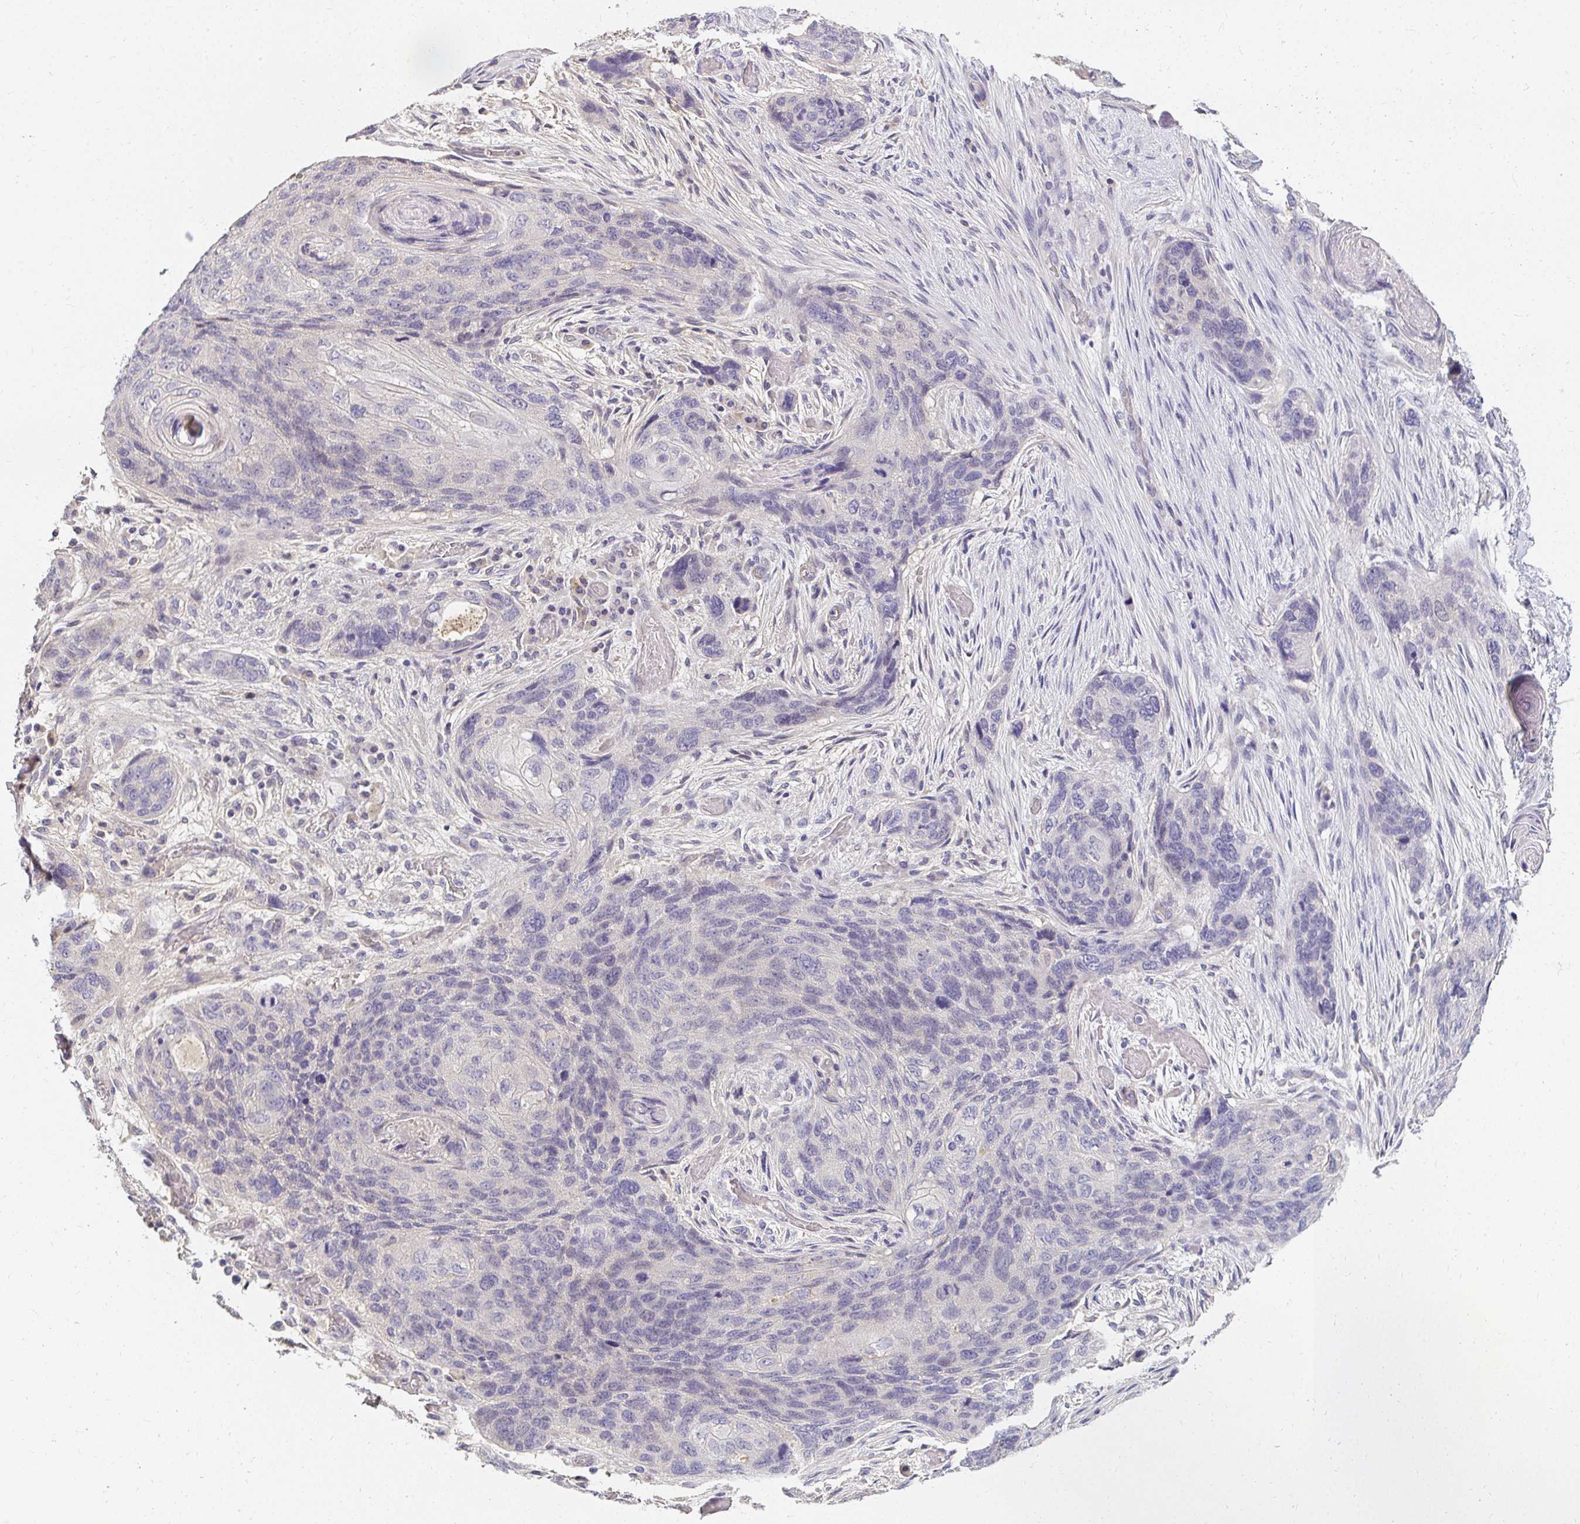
{"staining": {"intensity": "negative", "quantity": "none", "location": "none"}, "tissue": "lung cancer", "cell_type": "Tumor cells", "image_type": "cancer", "snomed": [{"axis": "morphology", "description": "Squamous cell carcinoma, NOS"}, {"axis": "morphology", "description": "Squamous cell carcinoma, metastatic, NOS"}, {"axis": "topography", "description": "Lymph node"}, {"axis": "topography", "description": "Lung"}], "caption": "Tumor cells show no significant expression in metastatic squamous cell carcinoma (lung). (Stains: DAB (3,3'-diaminobenzidine) IHC with hematoxylin counter stain, Microscopy: brightfield microscopy at high magnification).", "gene": "LOXL4", "patient": {"sex": "male", "age": 41}}